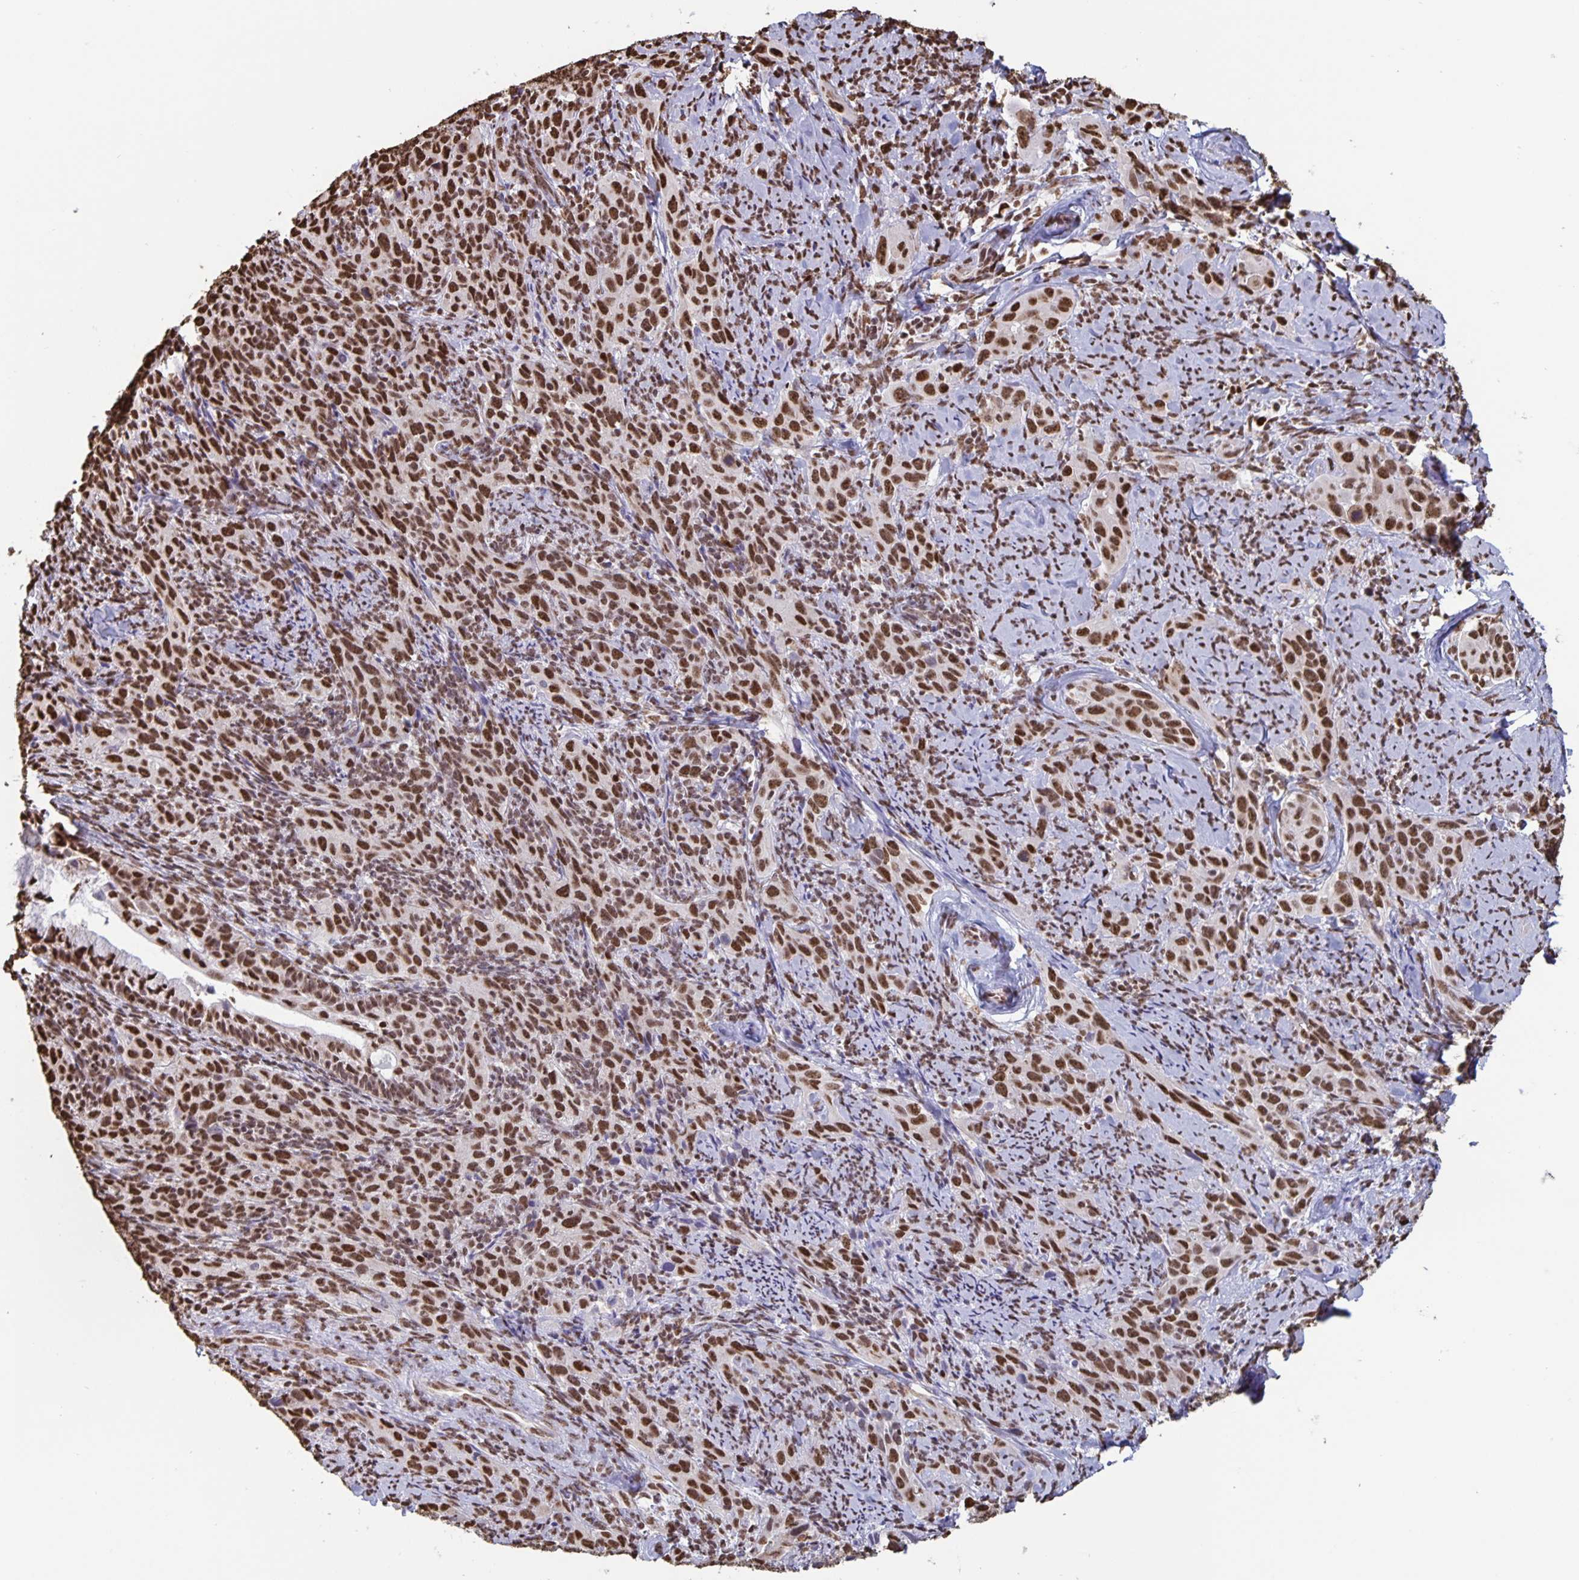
{"staining": {"intensity": "strong", "quantity": ">75%", "location": "nuclear"}, "tissue": "cervical cancer", "cell_type": "Tumor cells", "image_type": "cancer", "snomed": [{"axis": "morphology", "description": "Squamous cell carcinoma, NOS"}, {"axis": "topography", "description": "Cervix"}], "caption": "This is an image of immunohistochemistry (IHC) staining of squamous cell carcinoma (cervical), which shows strong expression in the nuclear of tumor cells.", "gene": "DUT", "patient": {"sex": "female", "age": 51}}